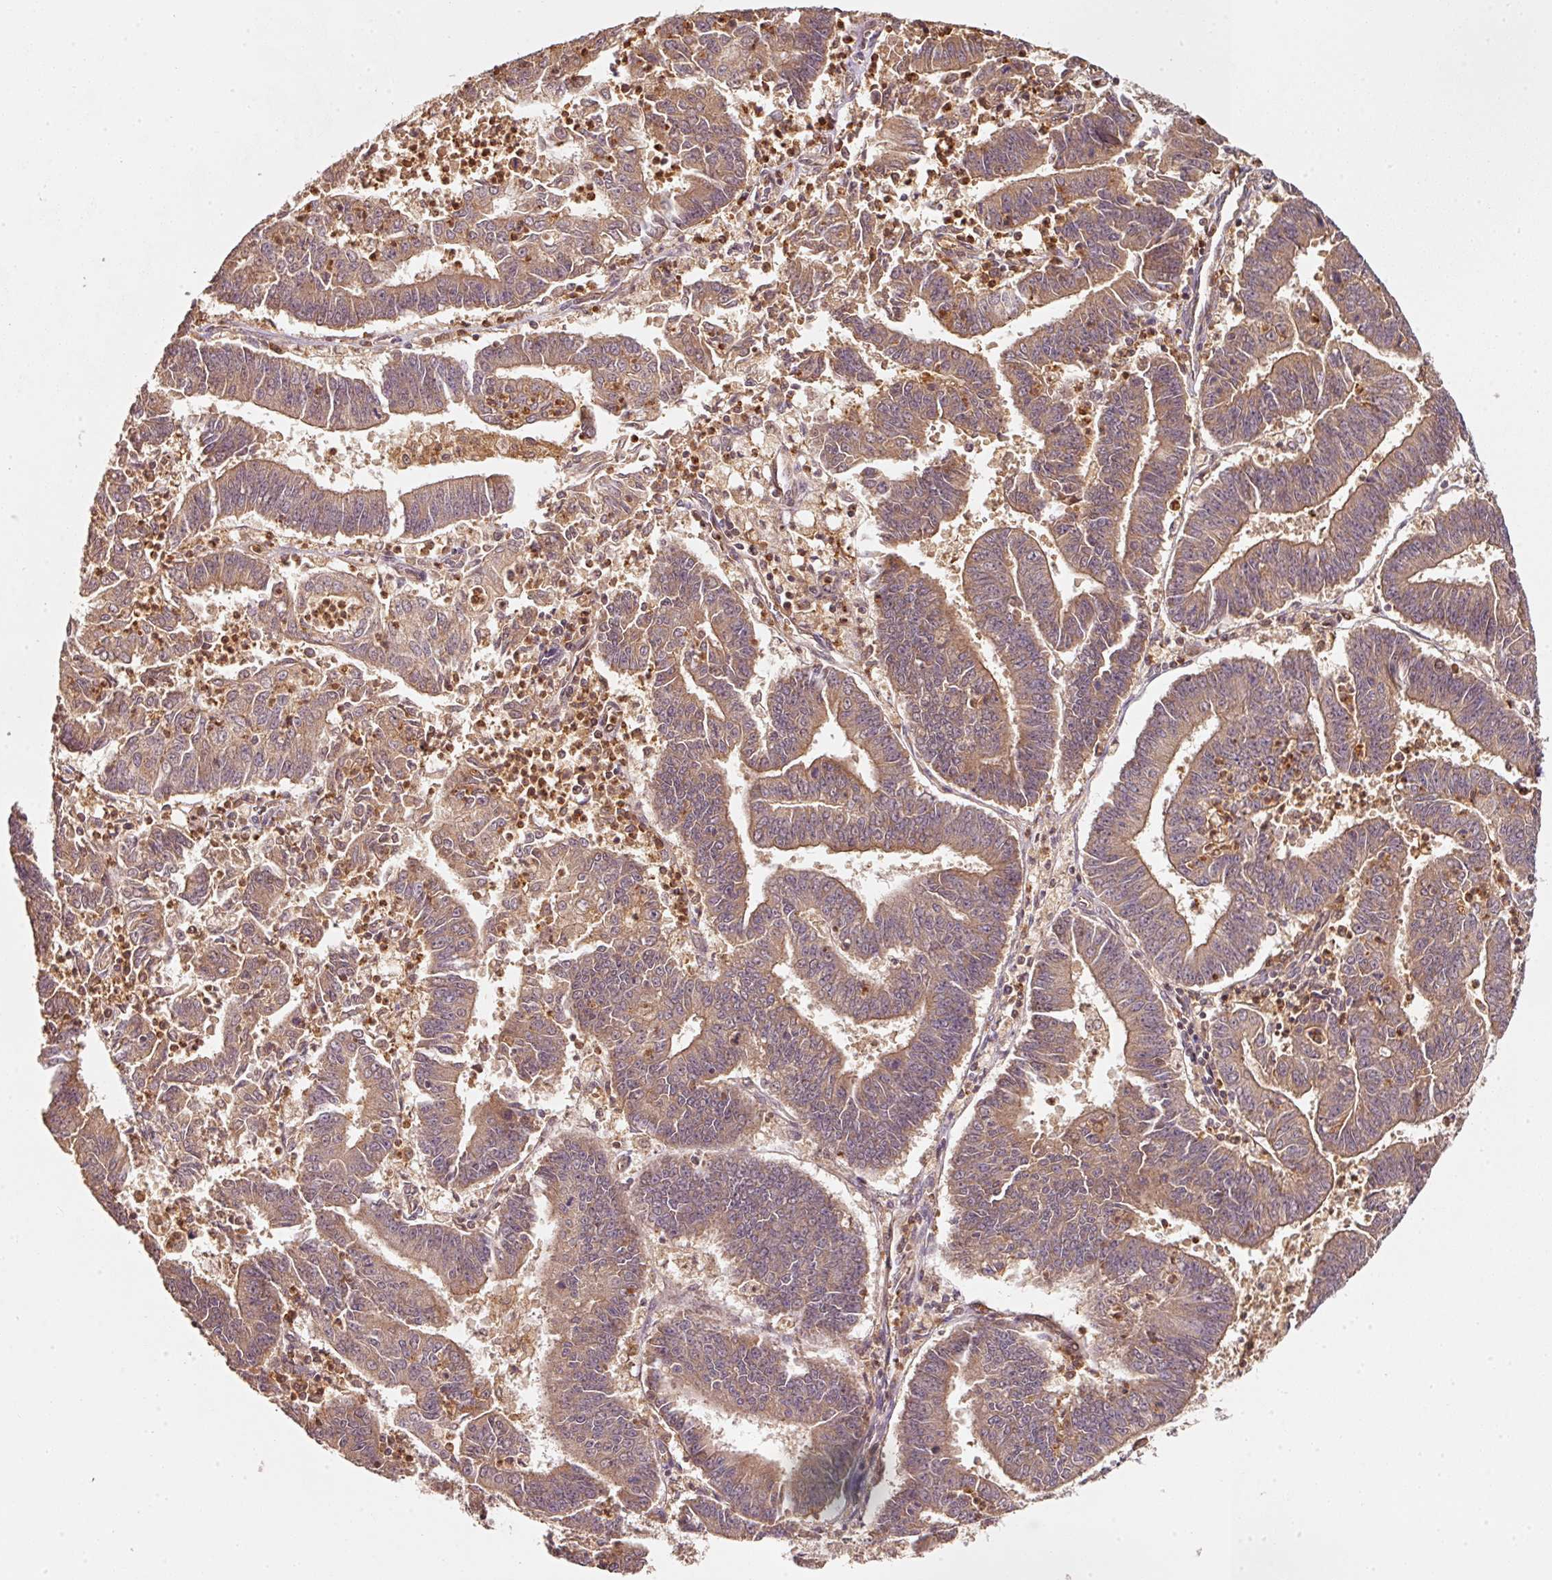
{"staining": {"intensity": "moderate", "quantity": ">75%", "location": "cytoplasmic/membranous"}, "tissue": "endometrial cancer", "cell_type": "Tumor cells", "image_type": "cancer", "snomed": [{"axis": "morphology", "description": "Adenocarcinoma, NOS"}, {"axis": "topography", "description": "Endometrium"}], "caption": "Protein staining demonstrates moderate cytoplasmic/membranous staining in approximately >75% of tumor cells in adenocarcinoma (endometrial).", "gene": "RRAS2", "patient": {"sex": "female", "age": 73}}